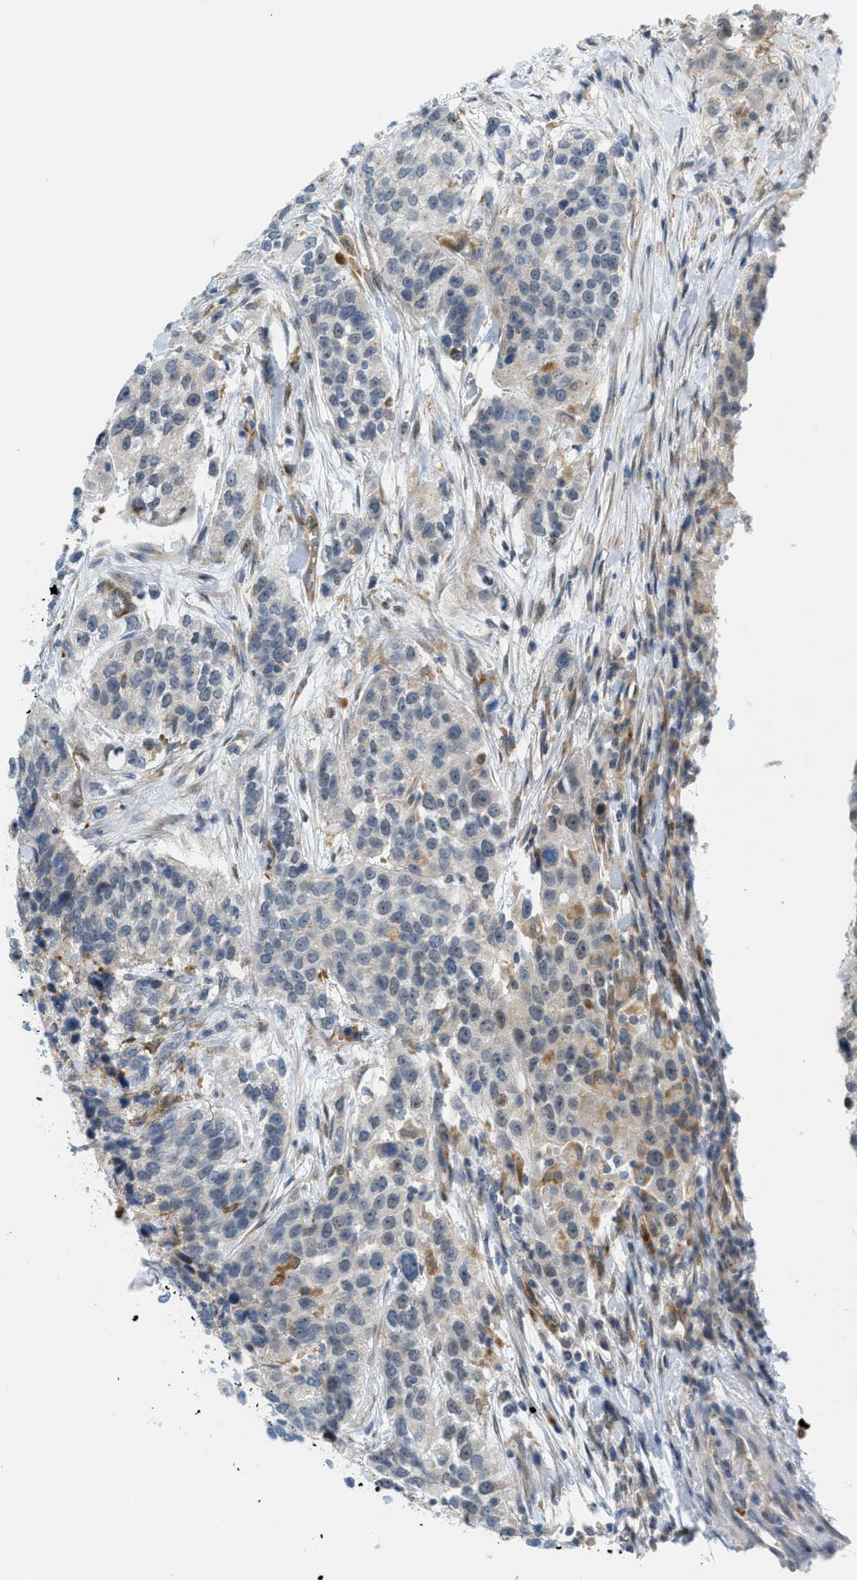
{"staining": {"intensity": "moderate", "quantity": "<25%", "location": "cytoplasmic/membranous"}, "tissue": "urothelial cancer", "cell_type": "Tumor cells", "image_type": "cancer", "snomed": [{"axis": "morphology", "description": "Urothelial carcinoma, High grade"}, {"axis": "topography", "description": "Urinary bladder"}], "caption": "Human high-grade urothelial carcinoma stained with a protein marker displays moderate staining in tumor cells.", "gene": "ZNF408", "patient": {"sex": "female", "age": 80}}